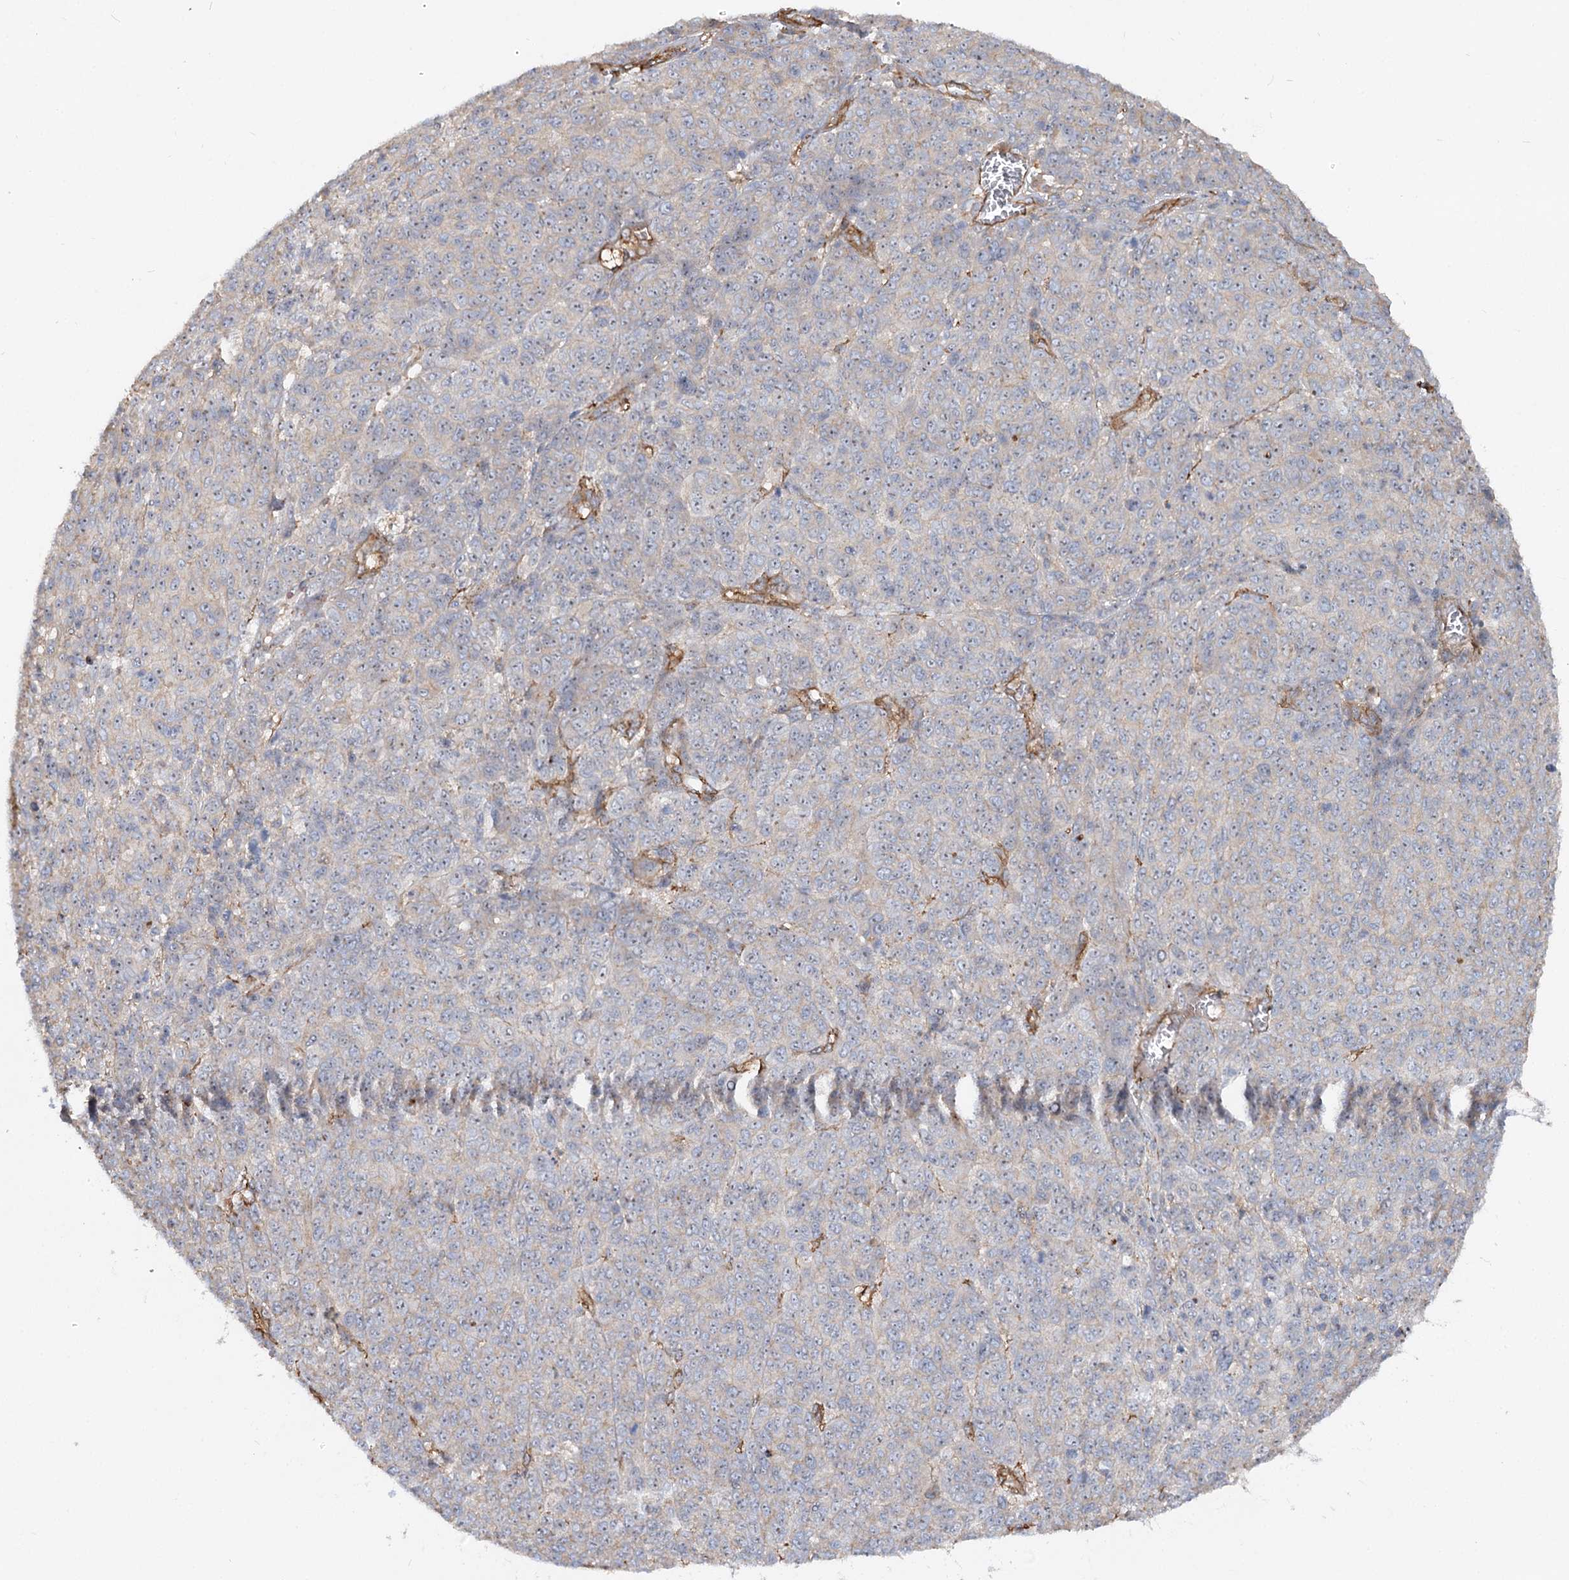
{"staining": {"intensity": "negative", "quantity": "none", "location": "none"}, "tissue": "melanoma", "cell_type": "Tumor cells", "image_type": "cancer", "snomed": [{"axis": "morphology", "description": "Malignant melanoma, NOS"}, {"axis": "topography", "description": "Skin"}], "caption": "Immunohistochemical staining of melanoma demonstrates no significant staining in tumor cells.", "gene": "WDR36", "patient": {"sex": "male", "age": 49}}